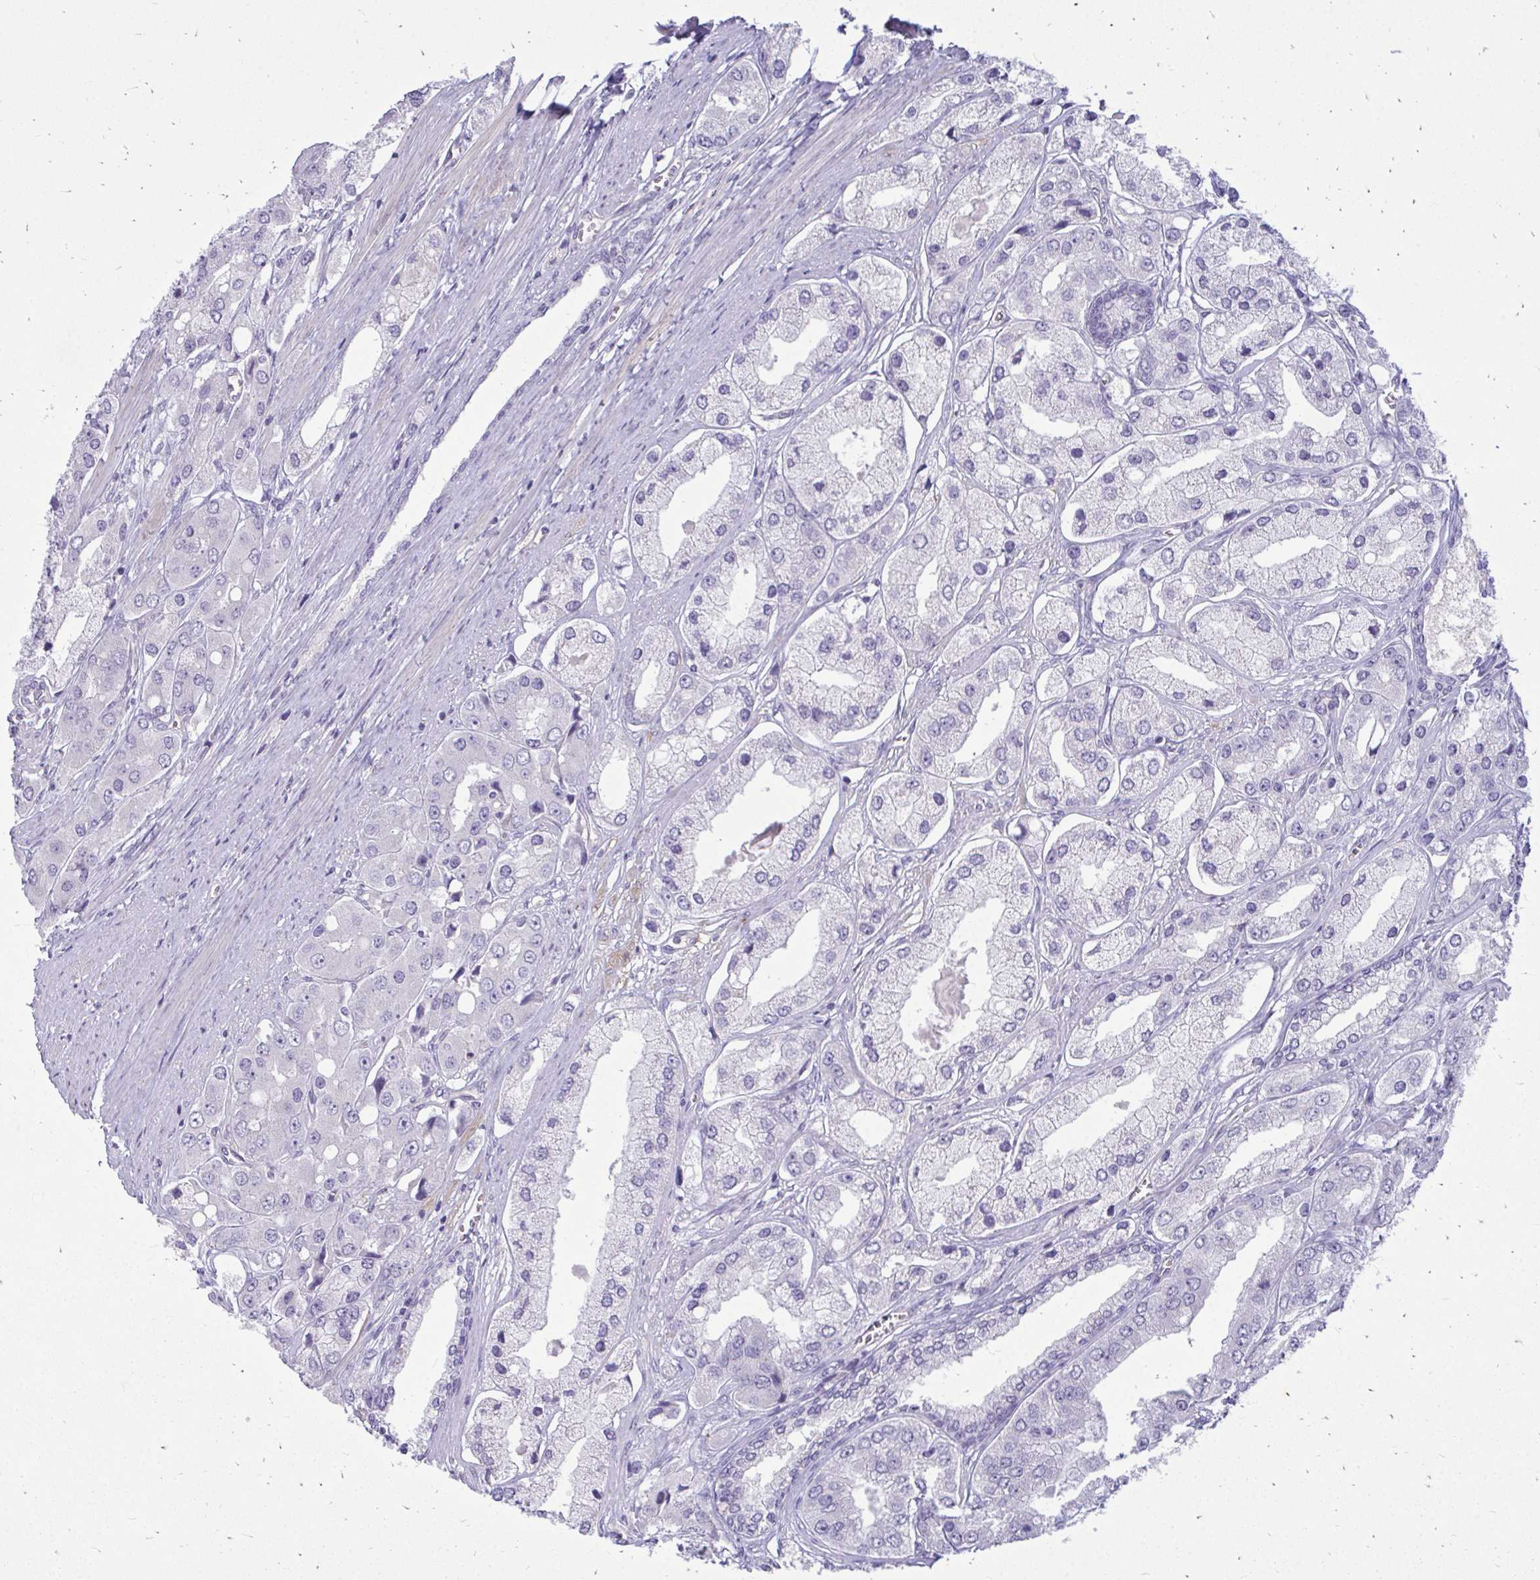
{"staining": {"intensity": "negative", "quantity": "none", "location": "none"}, "tissue": "prostate cancer", "cell_type": "Tumor cells", "image_type": "cancer", "snomed": [{"axis": "morphology", "description": "Adenocarcinoma, Low grade"}, {"axis": "topography", "description": "Prostate"}], "caption": "An image of human prostate cancer is negative for staining in tumor cells.", "gene": "FABP3", "patient": {"sex": "male", "age": 69}}